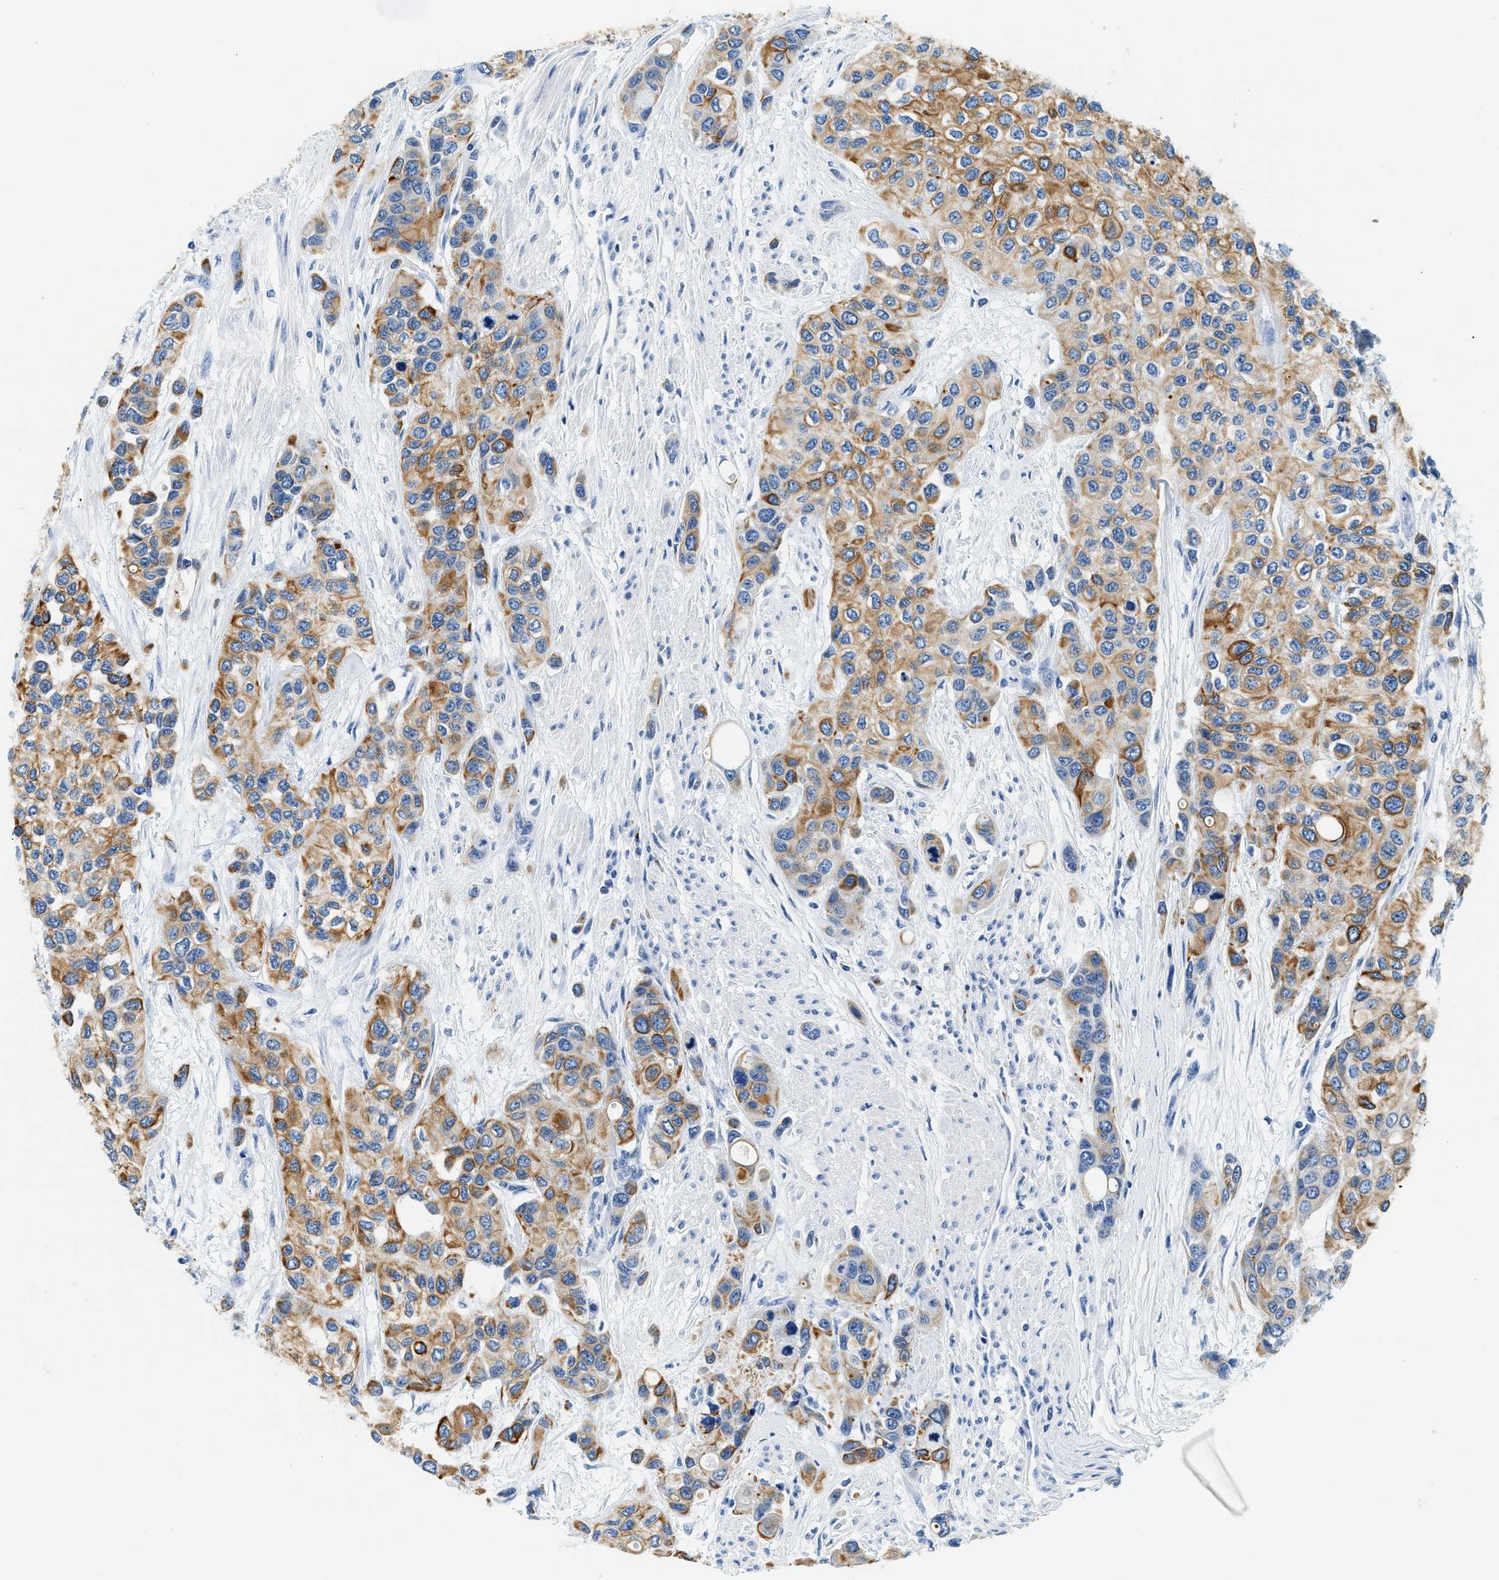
{"staining": {"intensity": "moderate", "quantity": ">75%", "location": "cytoplasmic/membranous"}, "tissue": "urothelial cancer", "cell_type": "Tumor cells", "image_type": "cancer", "snomed": [{"axis": "morphology", "description": "Urothelial carcinoma, High grade"}, {"axis": "topography", "description": "Urinary bladder"}], "caption": "Urothelial cancer tissue demonstrates moderate cytoplasmic/membranous staining in about >75% of tumor cells, visualized by immunohistochemistry. Immunohistochemistry stains the protein in brown and the nuclei are stained blue.", "gene": "STXBP2", "patient": {"sex": "female", "age": 56}}